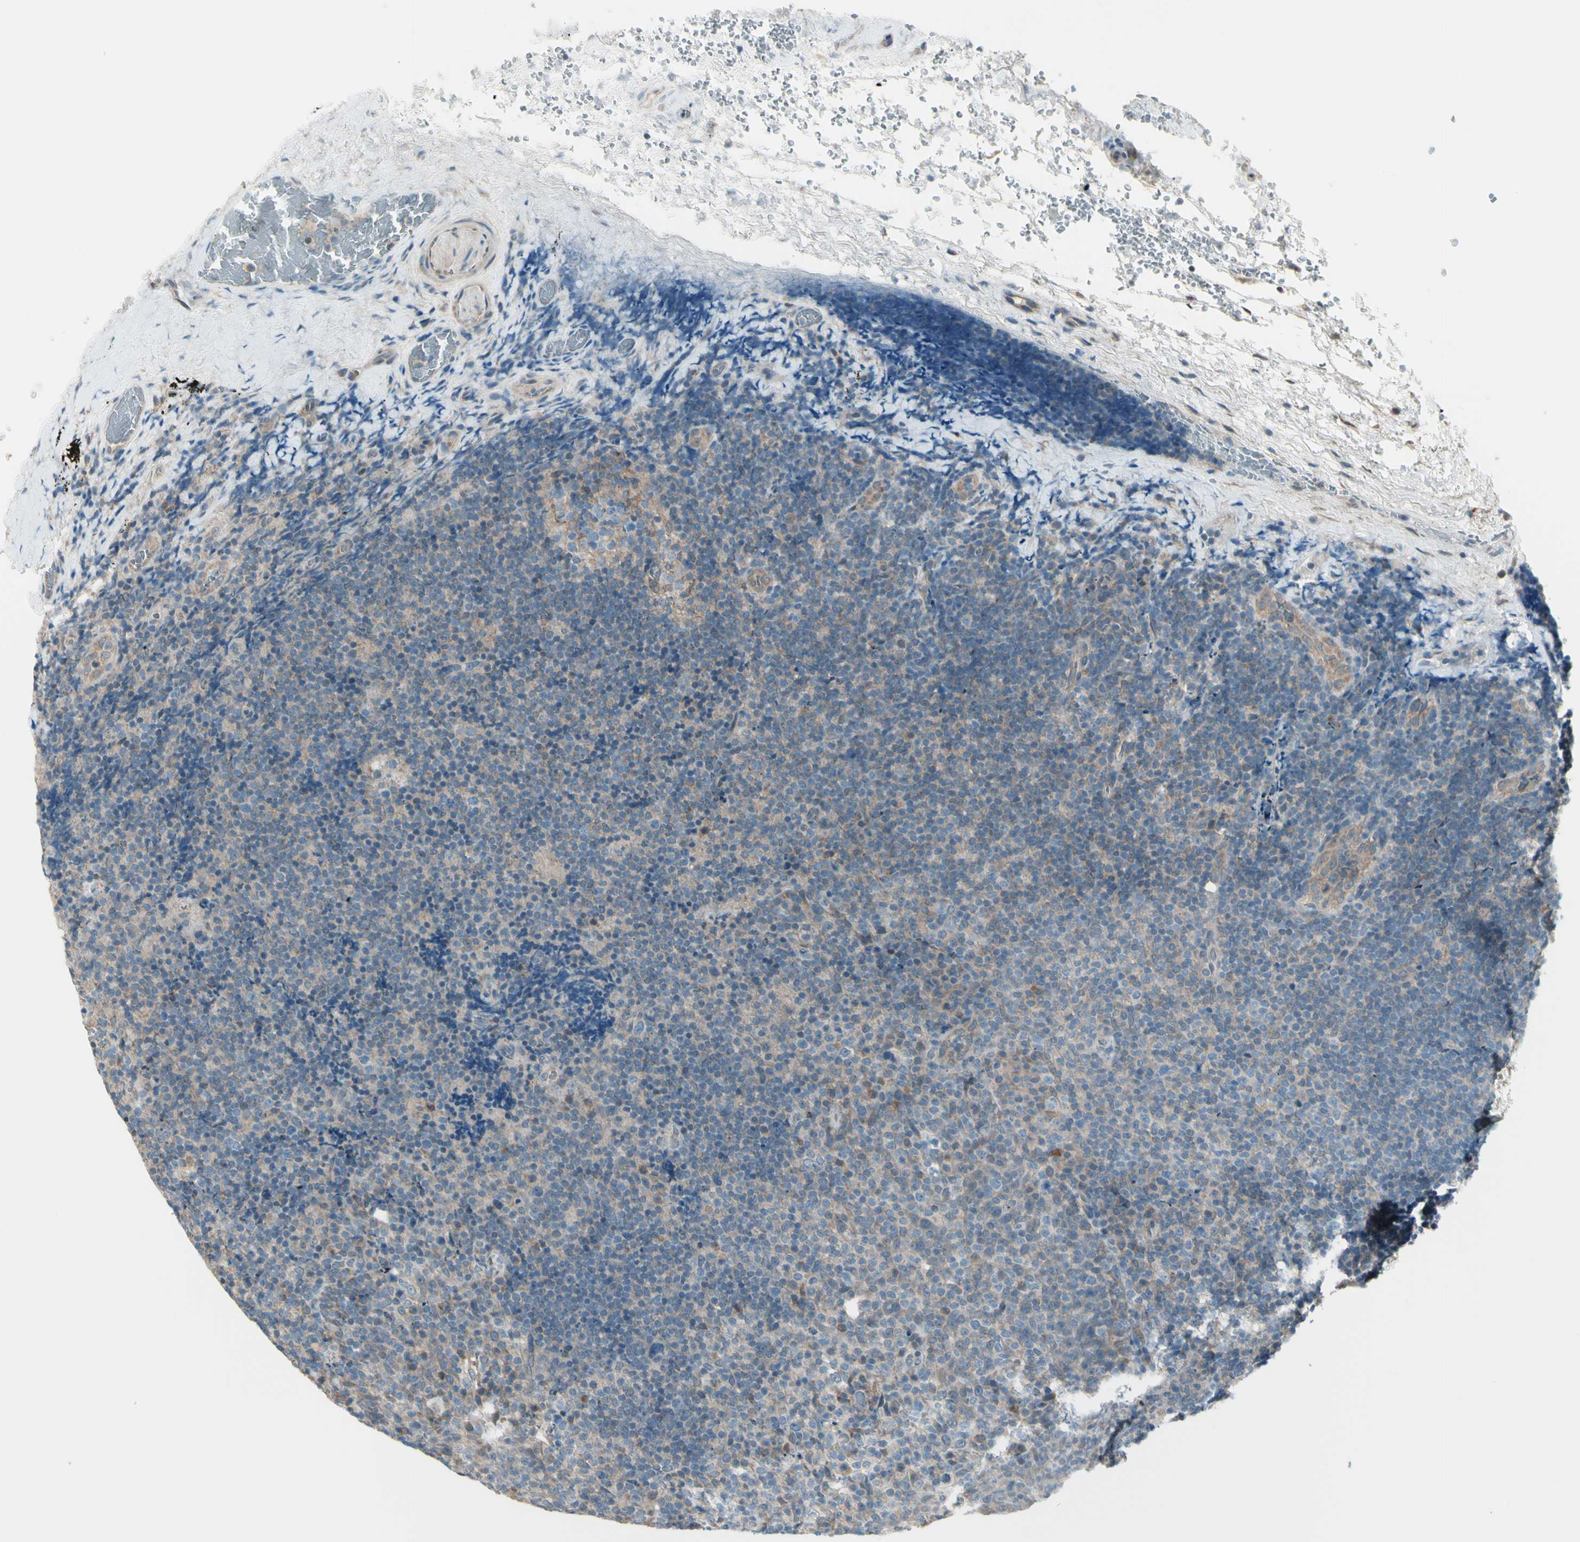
{"staining": {"intensity": "weak", "quantity": "25%-75%", "location": "cytoplasmic/membranous"}, "tissue": "lymphoma", "cell_type": "Tumor cells", "image_type": "cancer", "snomed": [{"axis": "morphology", "description": "Malignant lymphoma, non-Hodgkin's type, High grade"}, {"axis": "topography", "description": "Tonsil"}], "caption": "Immunohistochemical staining of high-grade malignant lymphoma, non-Hodgkin's type exhibits low levels of weak cytoplasmic/membranous protein staining in about 25%-75% of tumor cells.", "gene": "NAXD", "patient": {"sex": "female", "age": 36}}